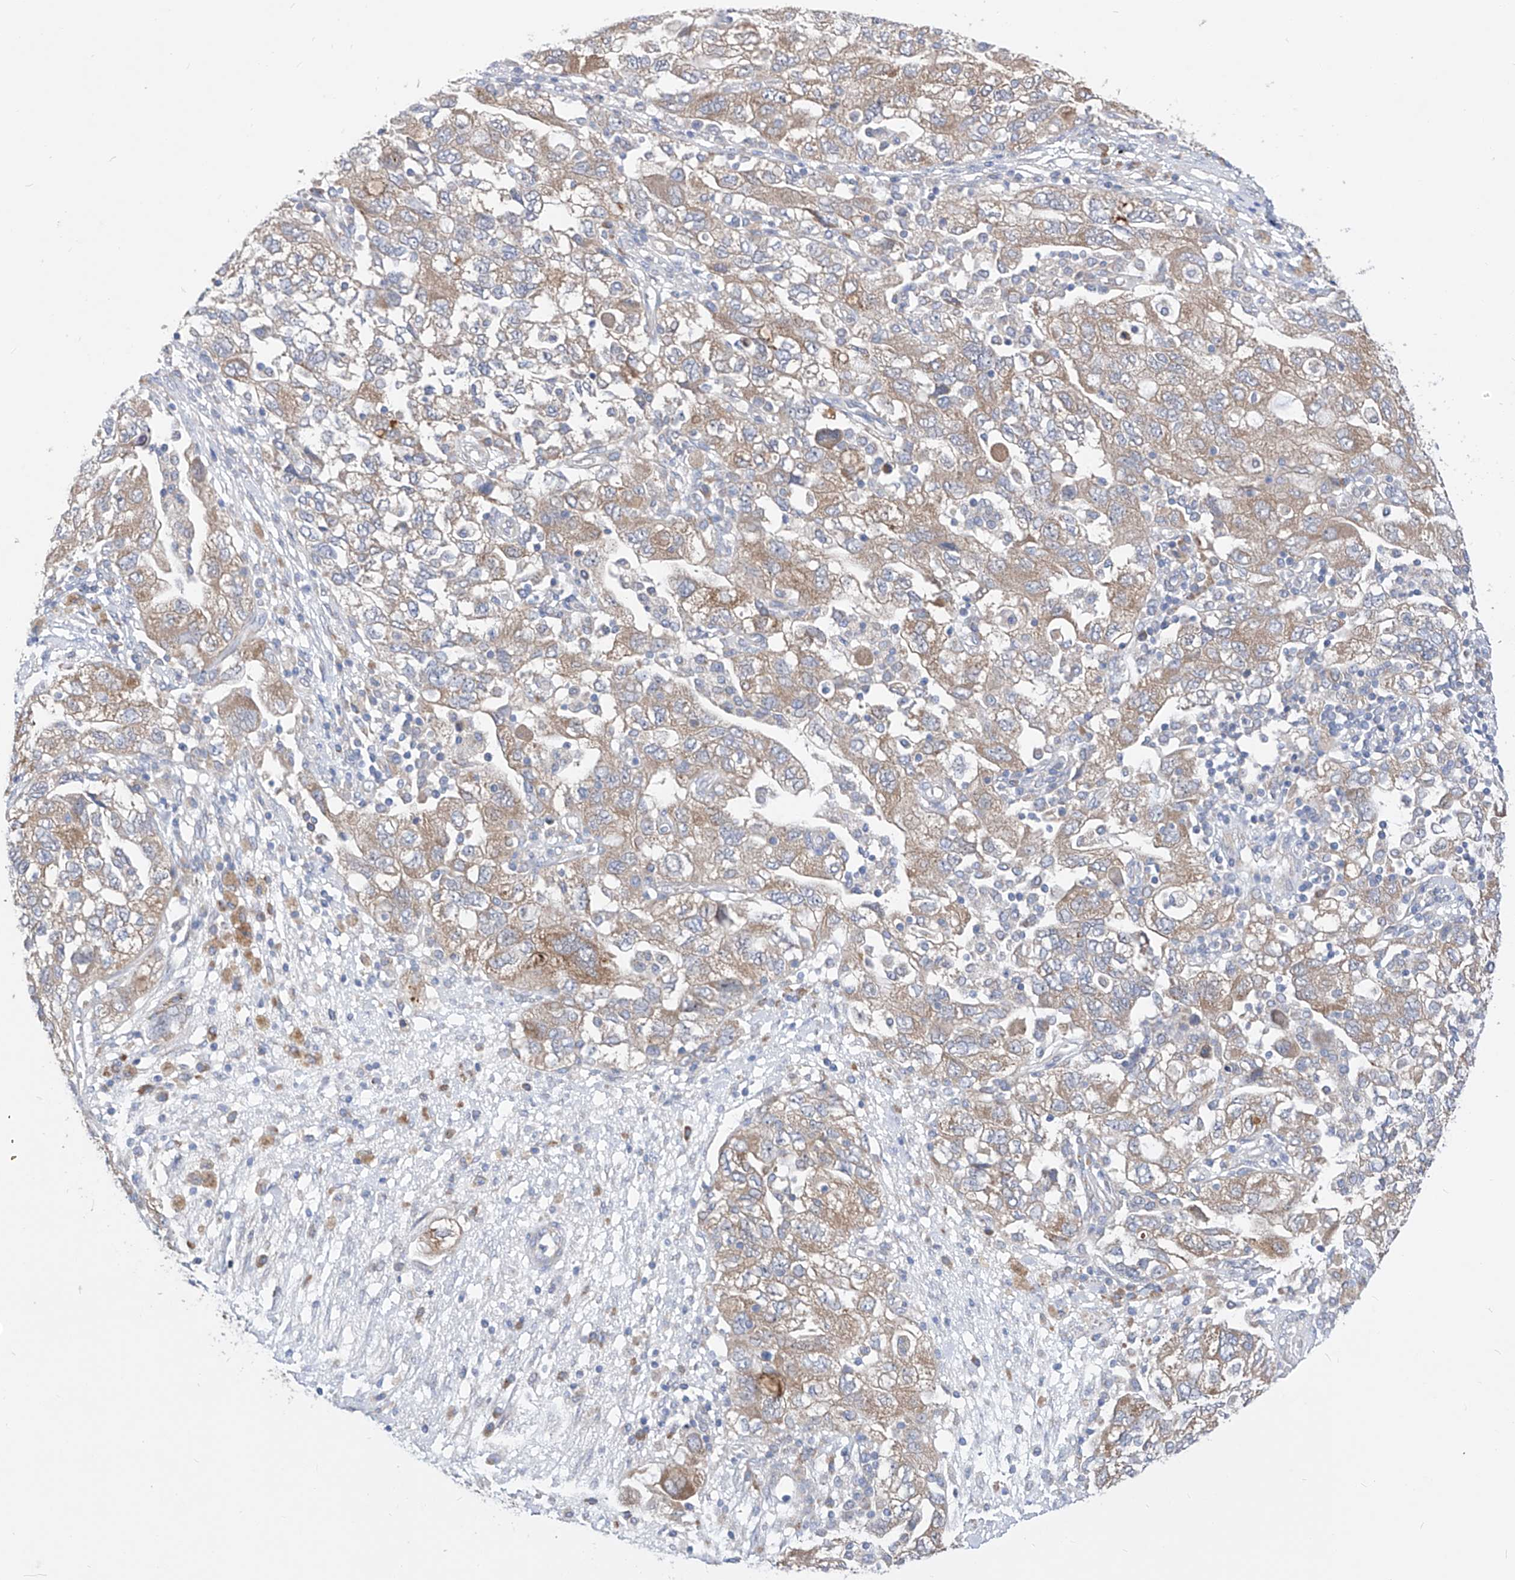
{"staining": {"intensity": "weak", "quantity": ">75%", "location": "cytoplasmic/membranous"}, "tissue": "ovarian cancer", "cell_type": "Tumor cells", "image_type": "cancer", "snomed": [{"axis": "morphology", "description": "Carcinoma, NOS"}, {"axis": "morphology", "description": "Cystadenocarcinoma, serous, NOS"}, {"axis": "topography", "description": "Ovary"}], "caption": "The histopathology image shows immunohistochemical staining of ovarian cancer (carcinoma). There is weak cytoplasmic/membranous expression is appreciated in approximately >75% of tumor cells. (DAB (3,3'-diaminobenzidine) = brown stain, brightfield microscopy at high magnification).", "gene": "UFL1", "patient": {"sex": "female", "age": 69}}